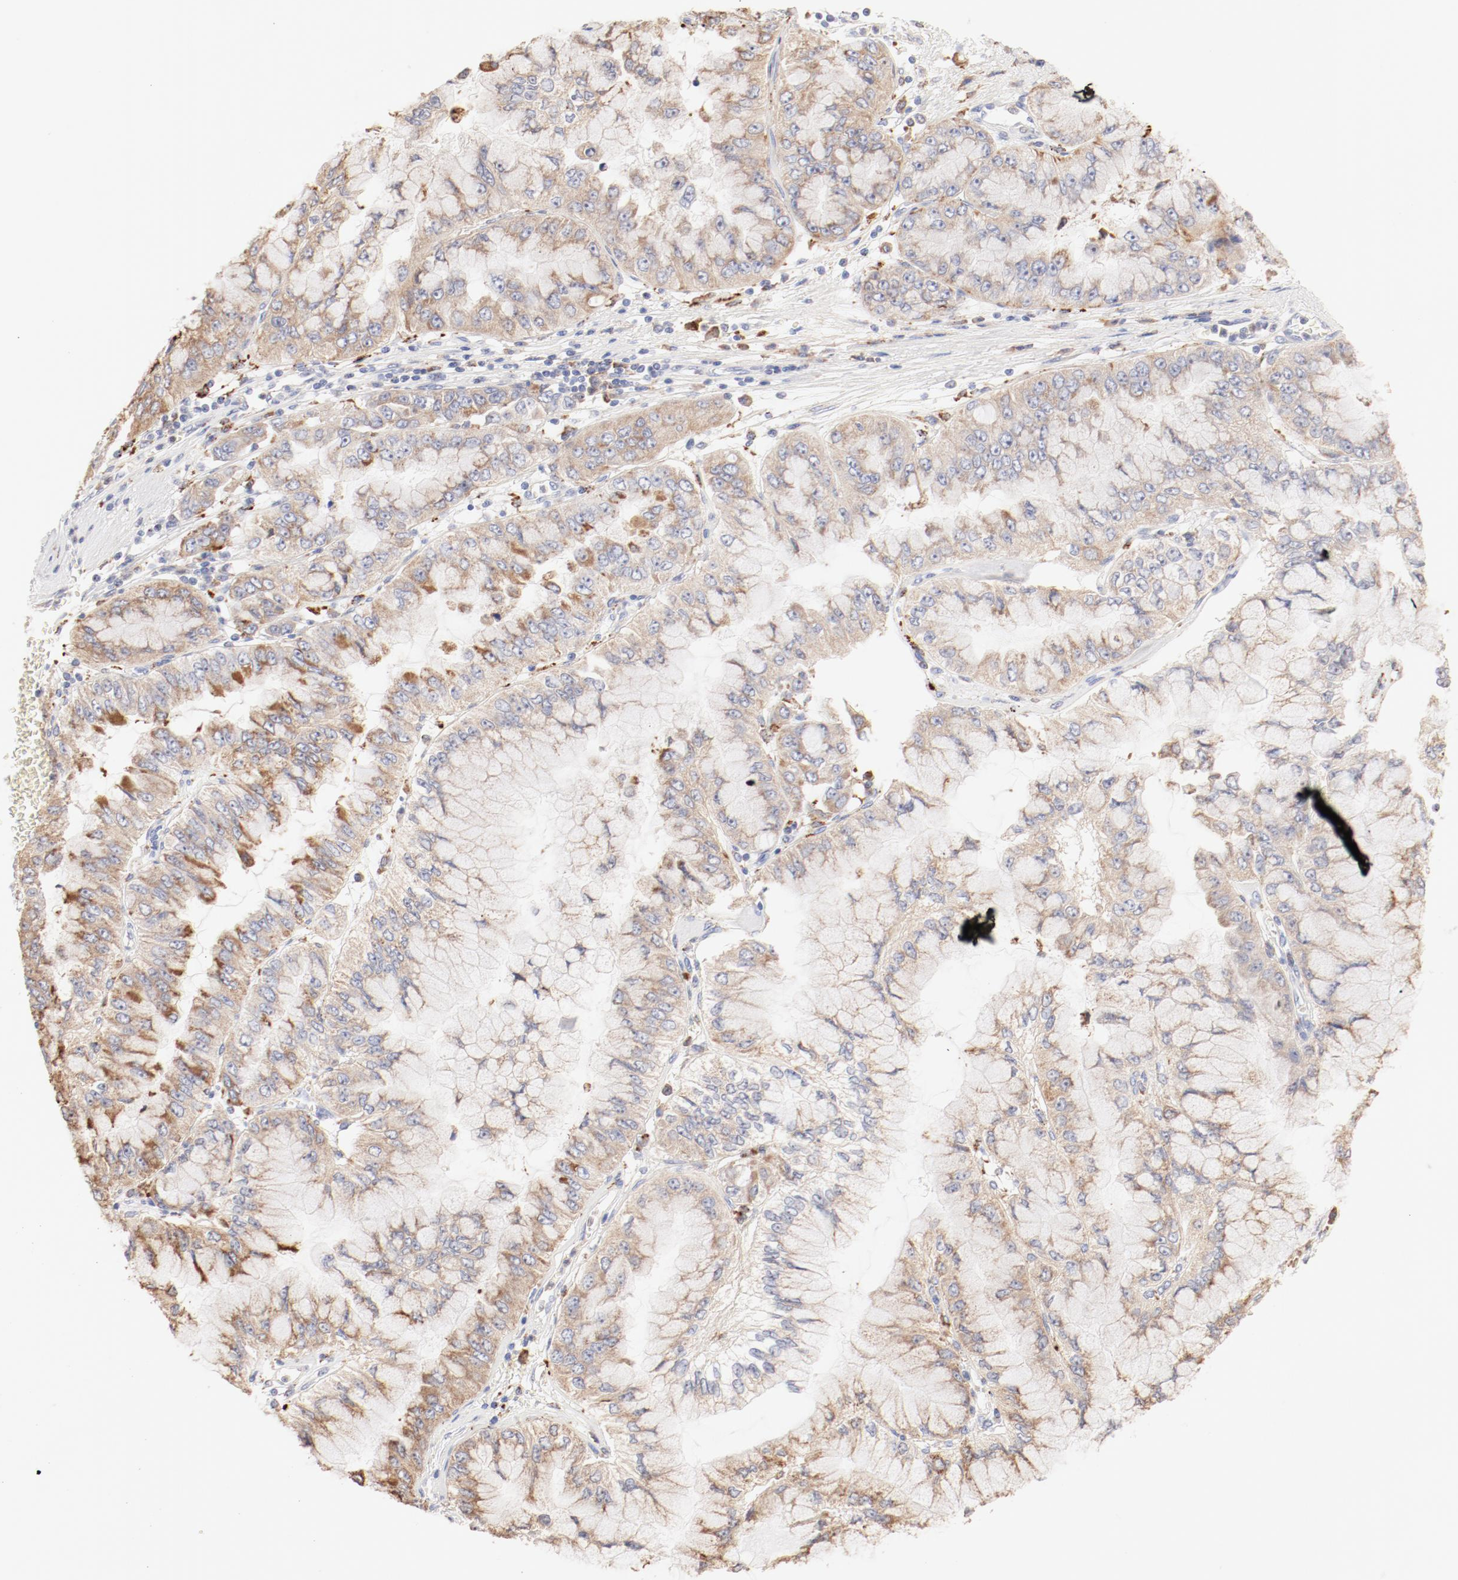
{"staining": {"intensity": "weak", "quantity": ">75%", "location": "cytoplasmic/membranous"}, "tissue": "liver cancer", "cell_type": "Tumor cells", "image_type": "cancer", "snomed": [{"axis": "morphology", "description": "Cholangiocarcinoma"}, {"axis": "topography", "description": "Liver"}], "caption": "IHC staining of cholangiocarcinoma (liver), which exhibits low levels of weak cytoplasmic/membranous expression in about >75% of tumor cells indicating weak cytoplasmic/membranous protein expression. The staining was performed using DAB (brown) for protein detection and nuclei were counterstained in hematoxylin (blue).", "gene": "CTSH", "patient": {"sex": "female", "age": 79}}